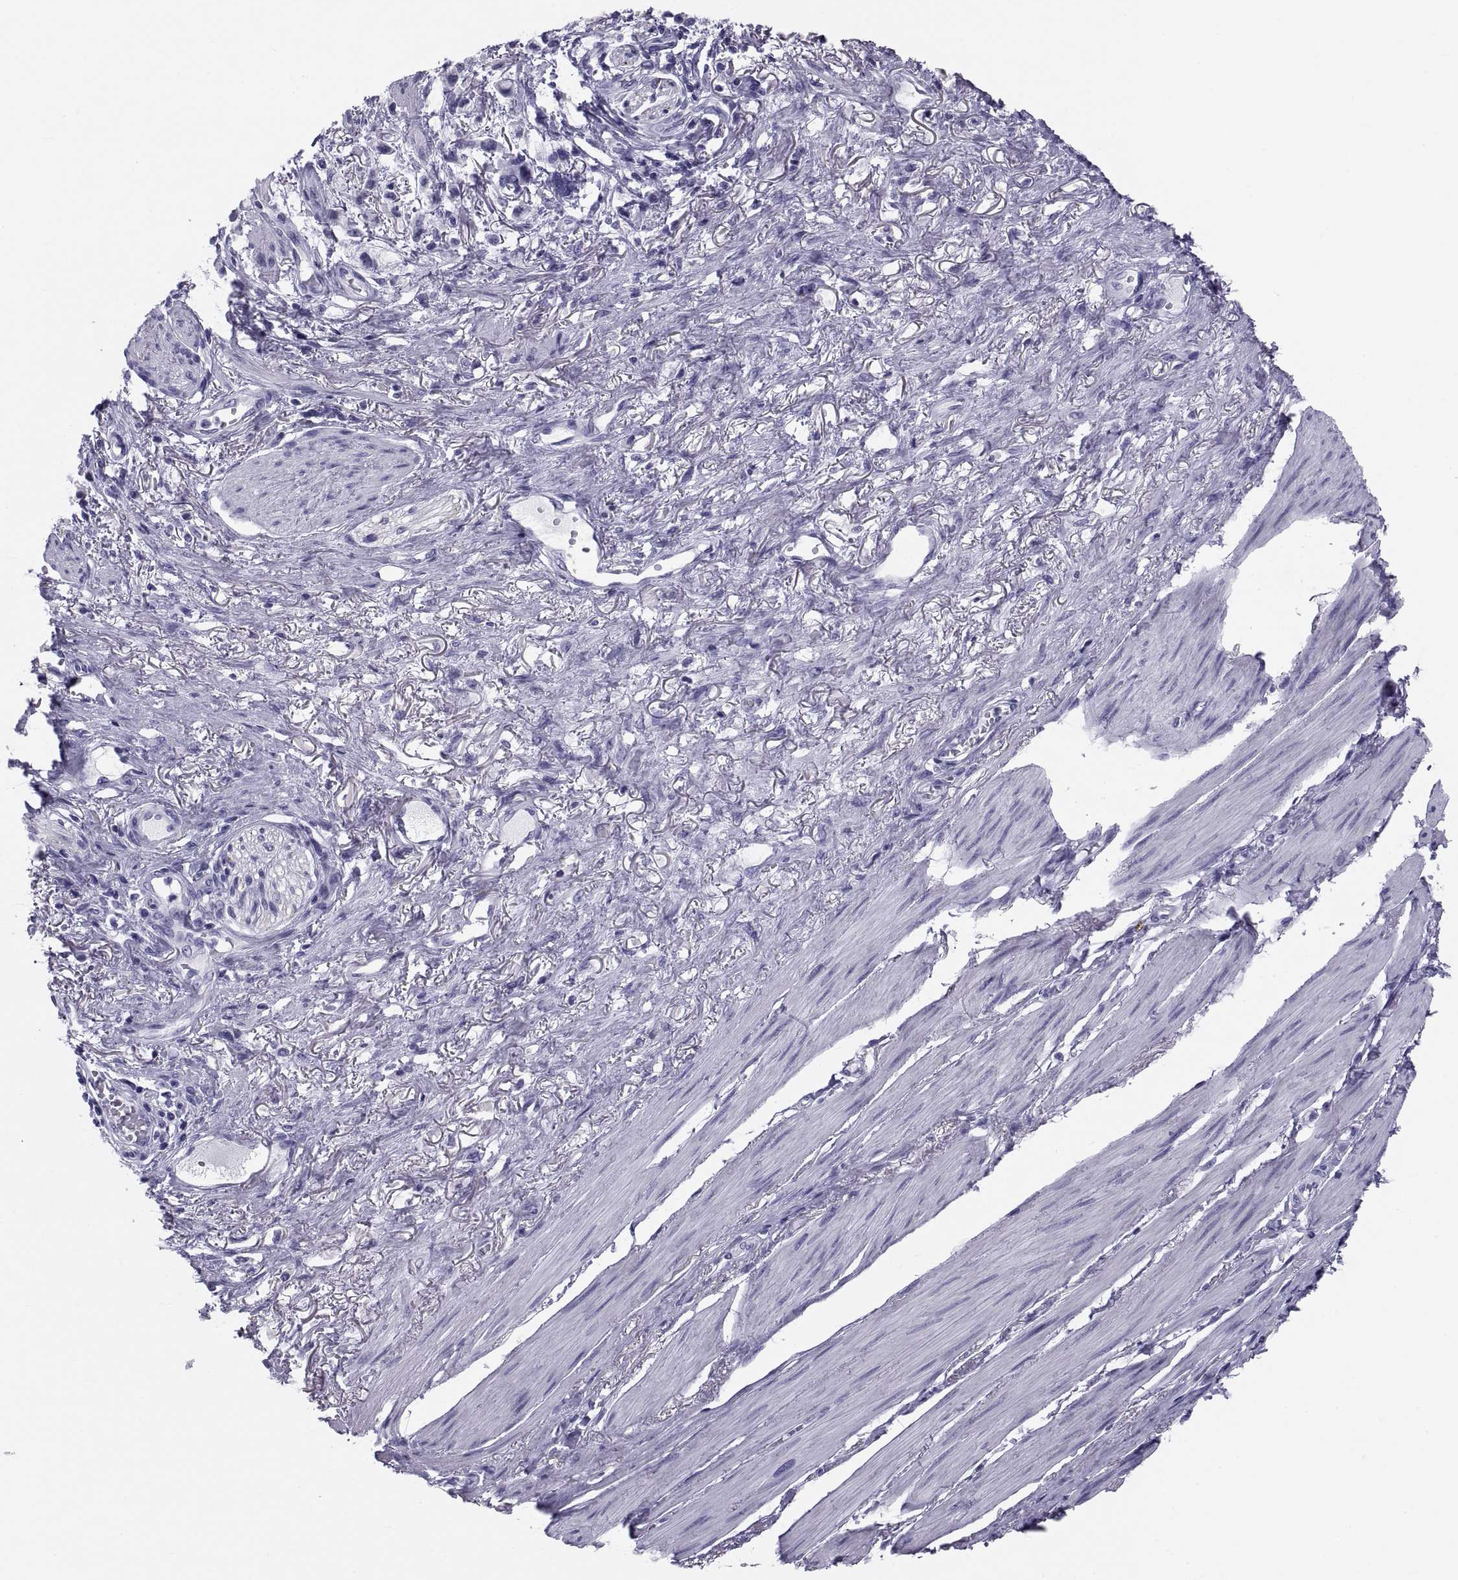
{"staining": {"intensity": "negative", "quantity": "none", "location": "none"}, "tissue": "stomach cancer", "cell_type": "Tumor cells", "image_type": "cancer", "snomed": [{"axis": "morphology", "description": "Adenocarcinoma, NOS"}, {"axis": "topography", "description": "Stomach"}], "caption": "IHC of adenocarcinoma (stomach) reveals no expression in tumor cells. (DAB (3,3'-diaminobenzidine) IHC visualized using brightfield microscopy, high magnification).", "gene": "DEFB129", "patient": {"sex": "female", "age": 81}}